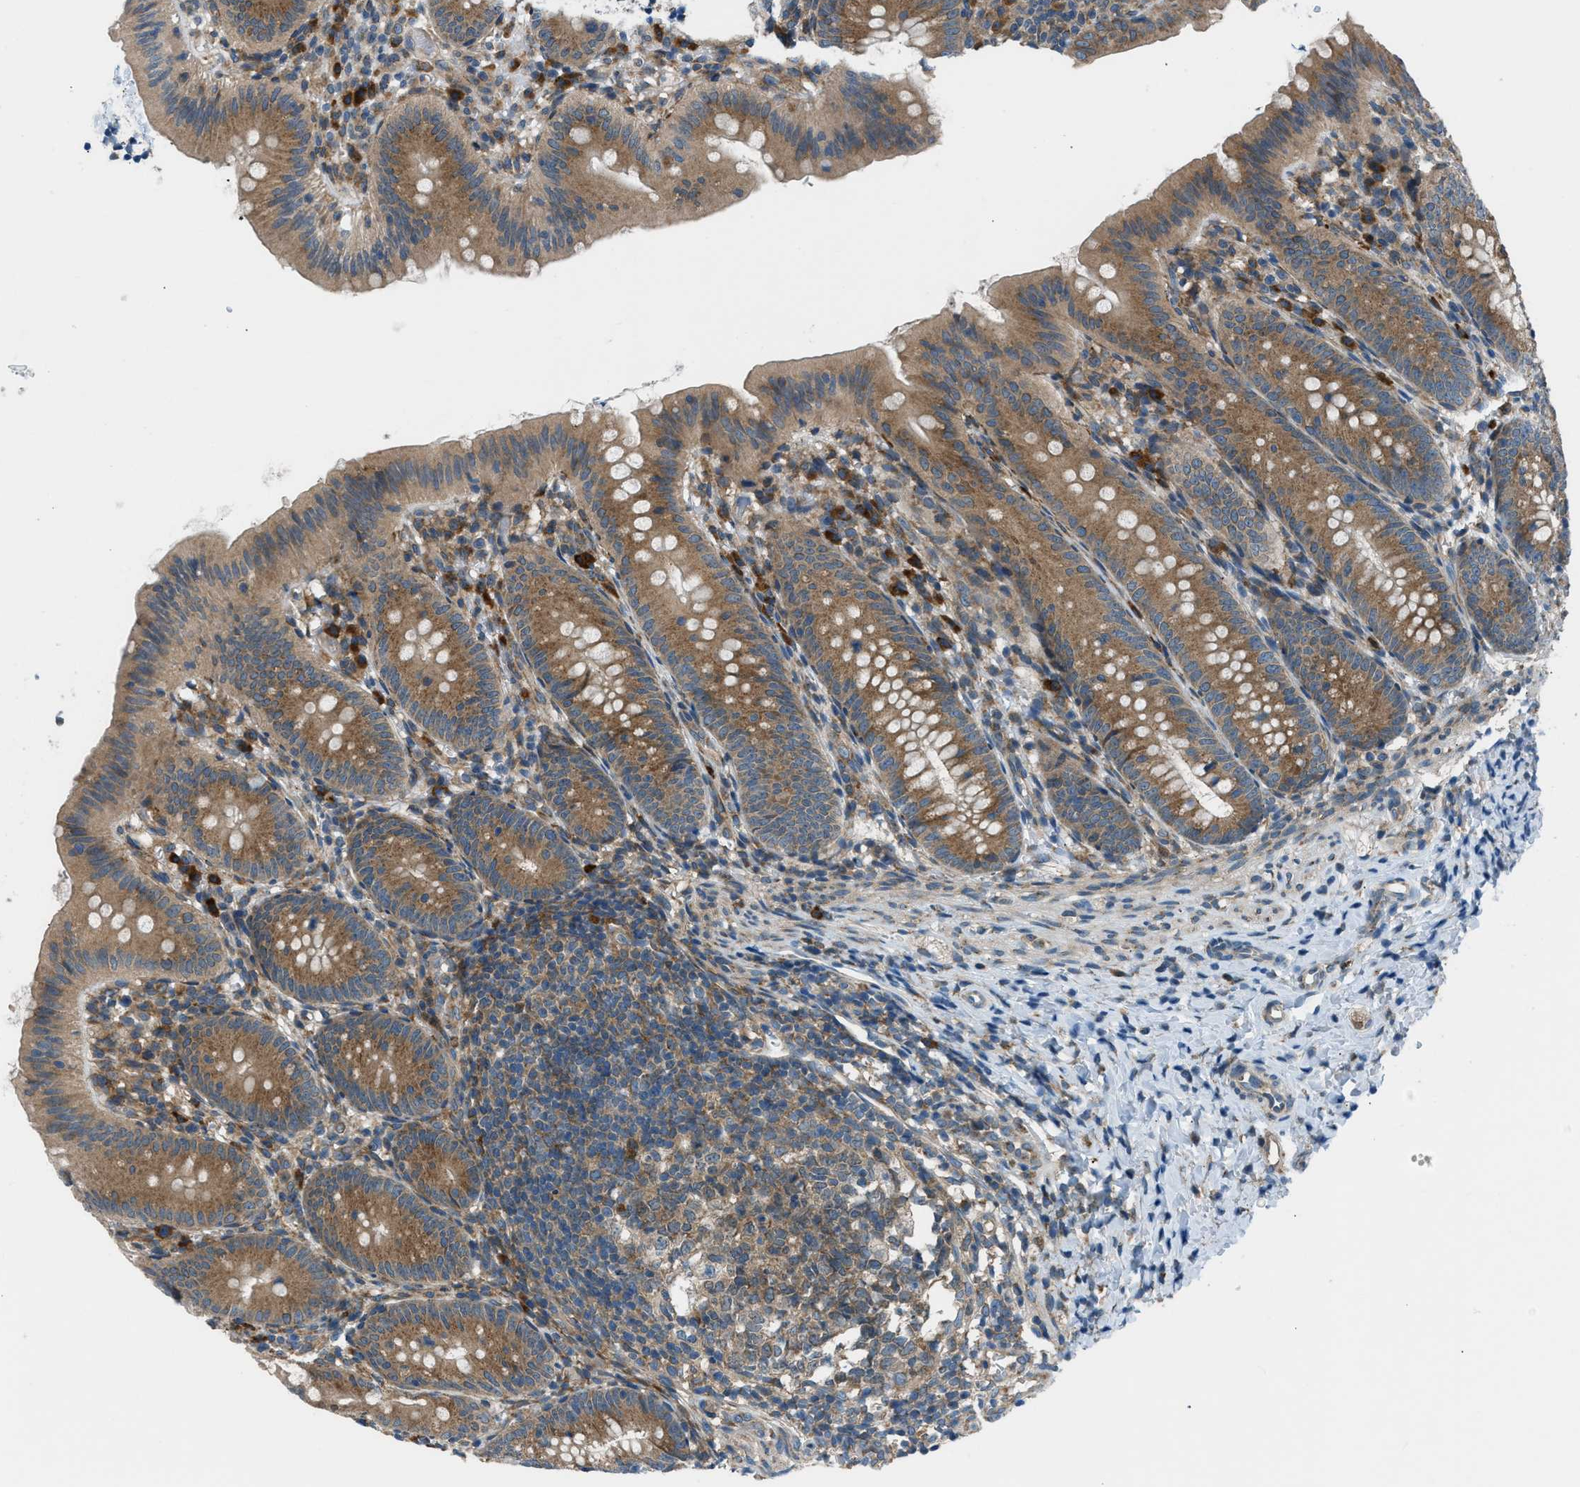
{"staining": {"intensity": "moderate", "quantity": ">75%", "location": "cytoplasmic/membranous"}, "tissue": "appendix", "cell_type": "Glandular cells", "image_type": "normal", "snomed": [{"axis": "morphology", "description": "Normal tissue, NOS"}, {"axis": "topography", "description": "Appendix"}], "caption": "Protein analysis of unremarkable appendix displays moderate cytoplasmic/membranous positivity in approximately >75% of glandular cells.", "gene": "EDARADD", "patient": {"sex": "male", "age": 1}}